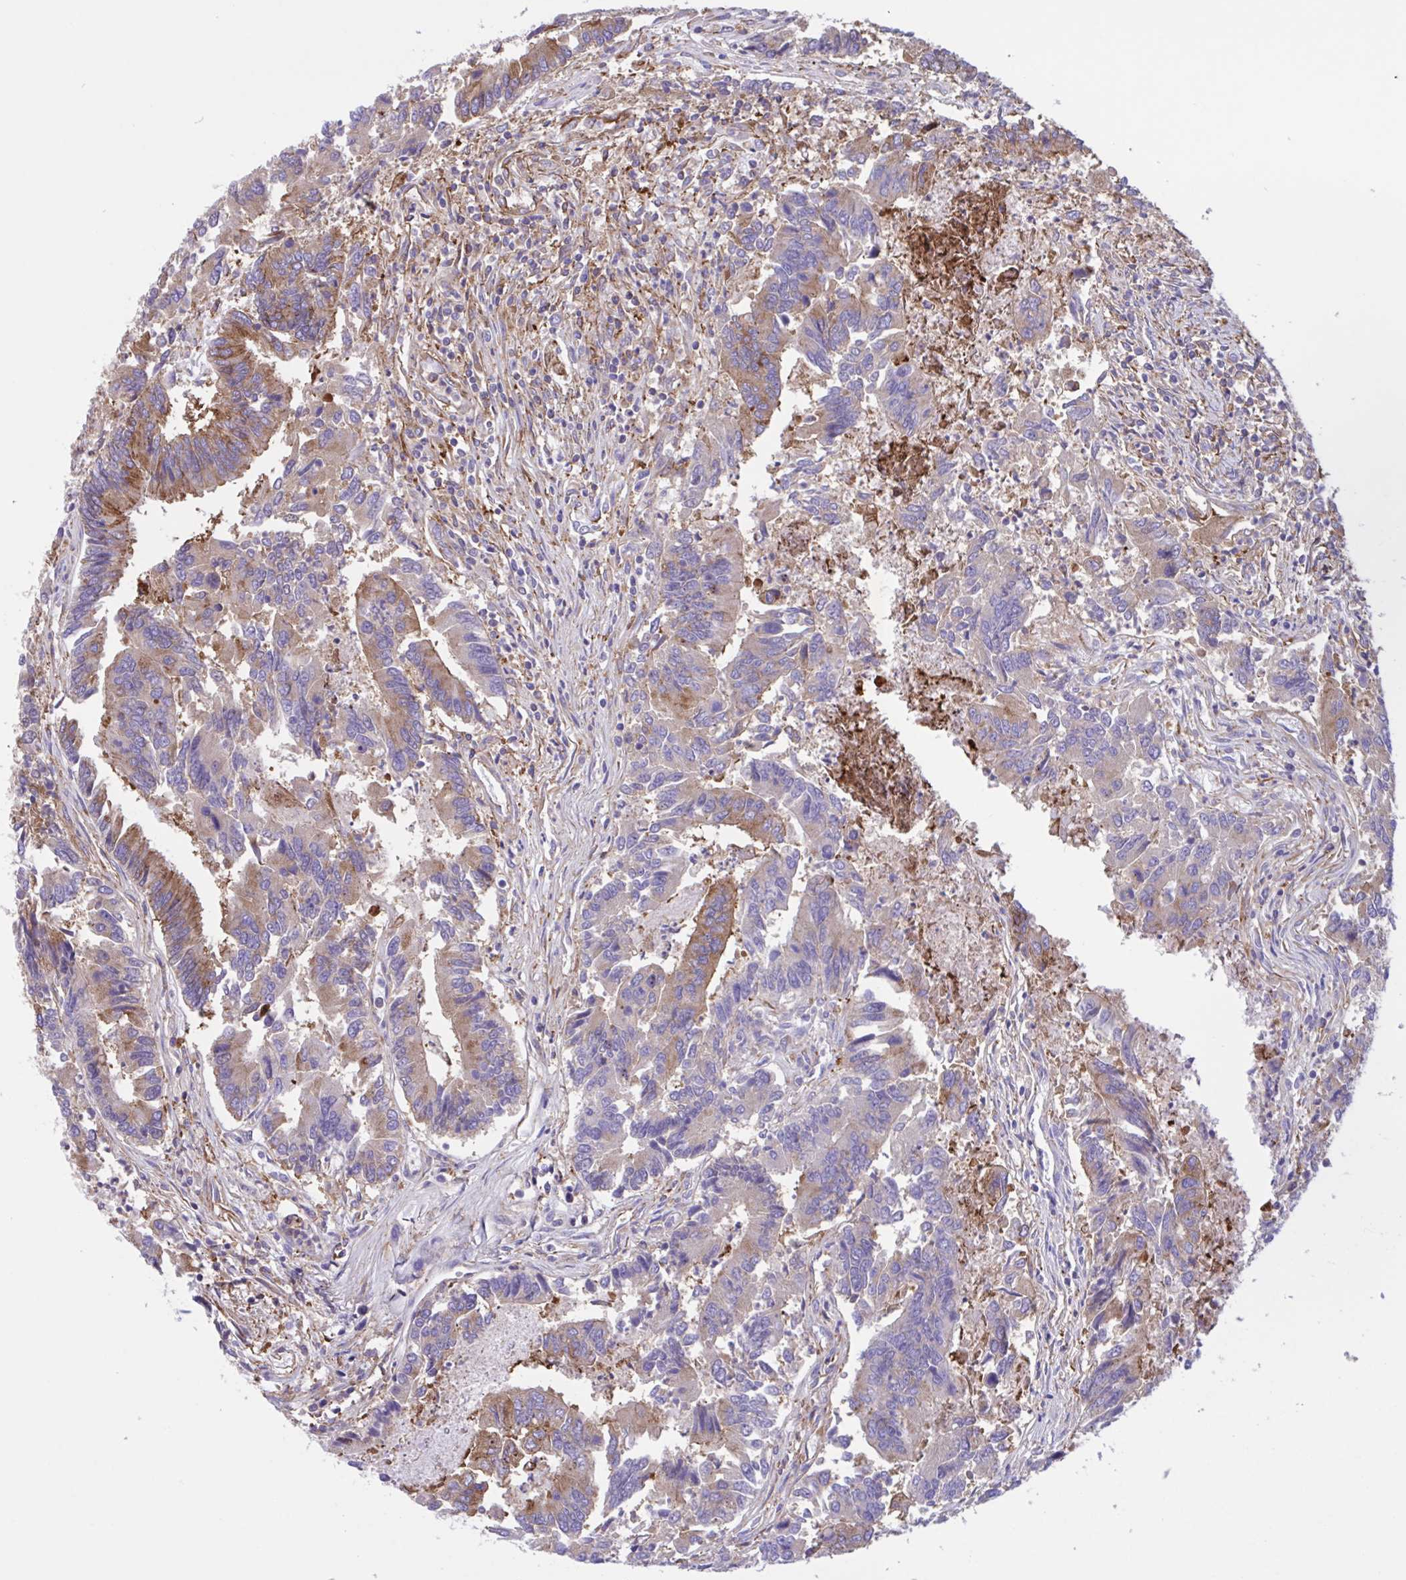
{"staining": {"intensity": "strong", "quantity": "25%-75%", "location": "cytoplasmic/membranous"}, "tissue": "colorectal cancer", "cell_type": "Tumor cells", "image_type": "cancer", "snomed": [{"axis": "morphology", "description": "Adenocarcinoma, NOS"}, {"axis": "topography", "description": "Colon"}], "caption": "Immunohistochemistry photomicrograph of neoplastic tissue: colorectal cancer stained using immunohistochemistry (IHC) shows high levels of strong protein expression localized specifically in the cytoplasmic/membranous of tumor cells, appearing as a cytoplasmic/membranous brown color.", "gene": "OR51M1", "patient": {"sex": "female", "age": 67}}